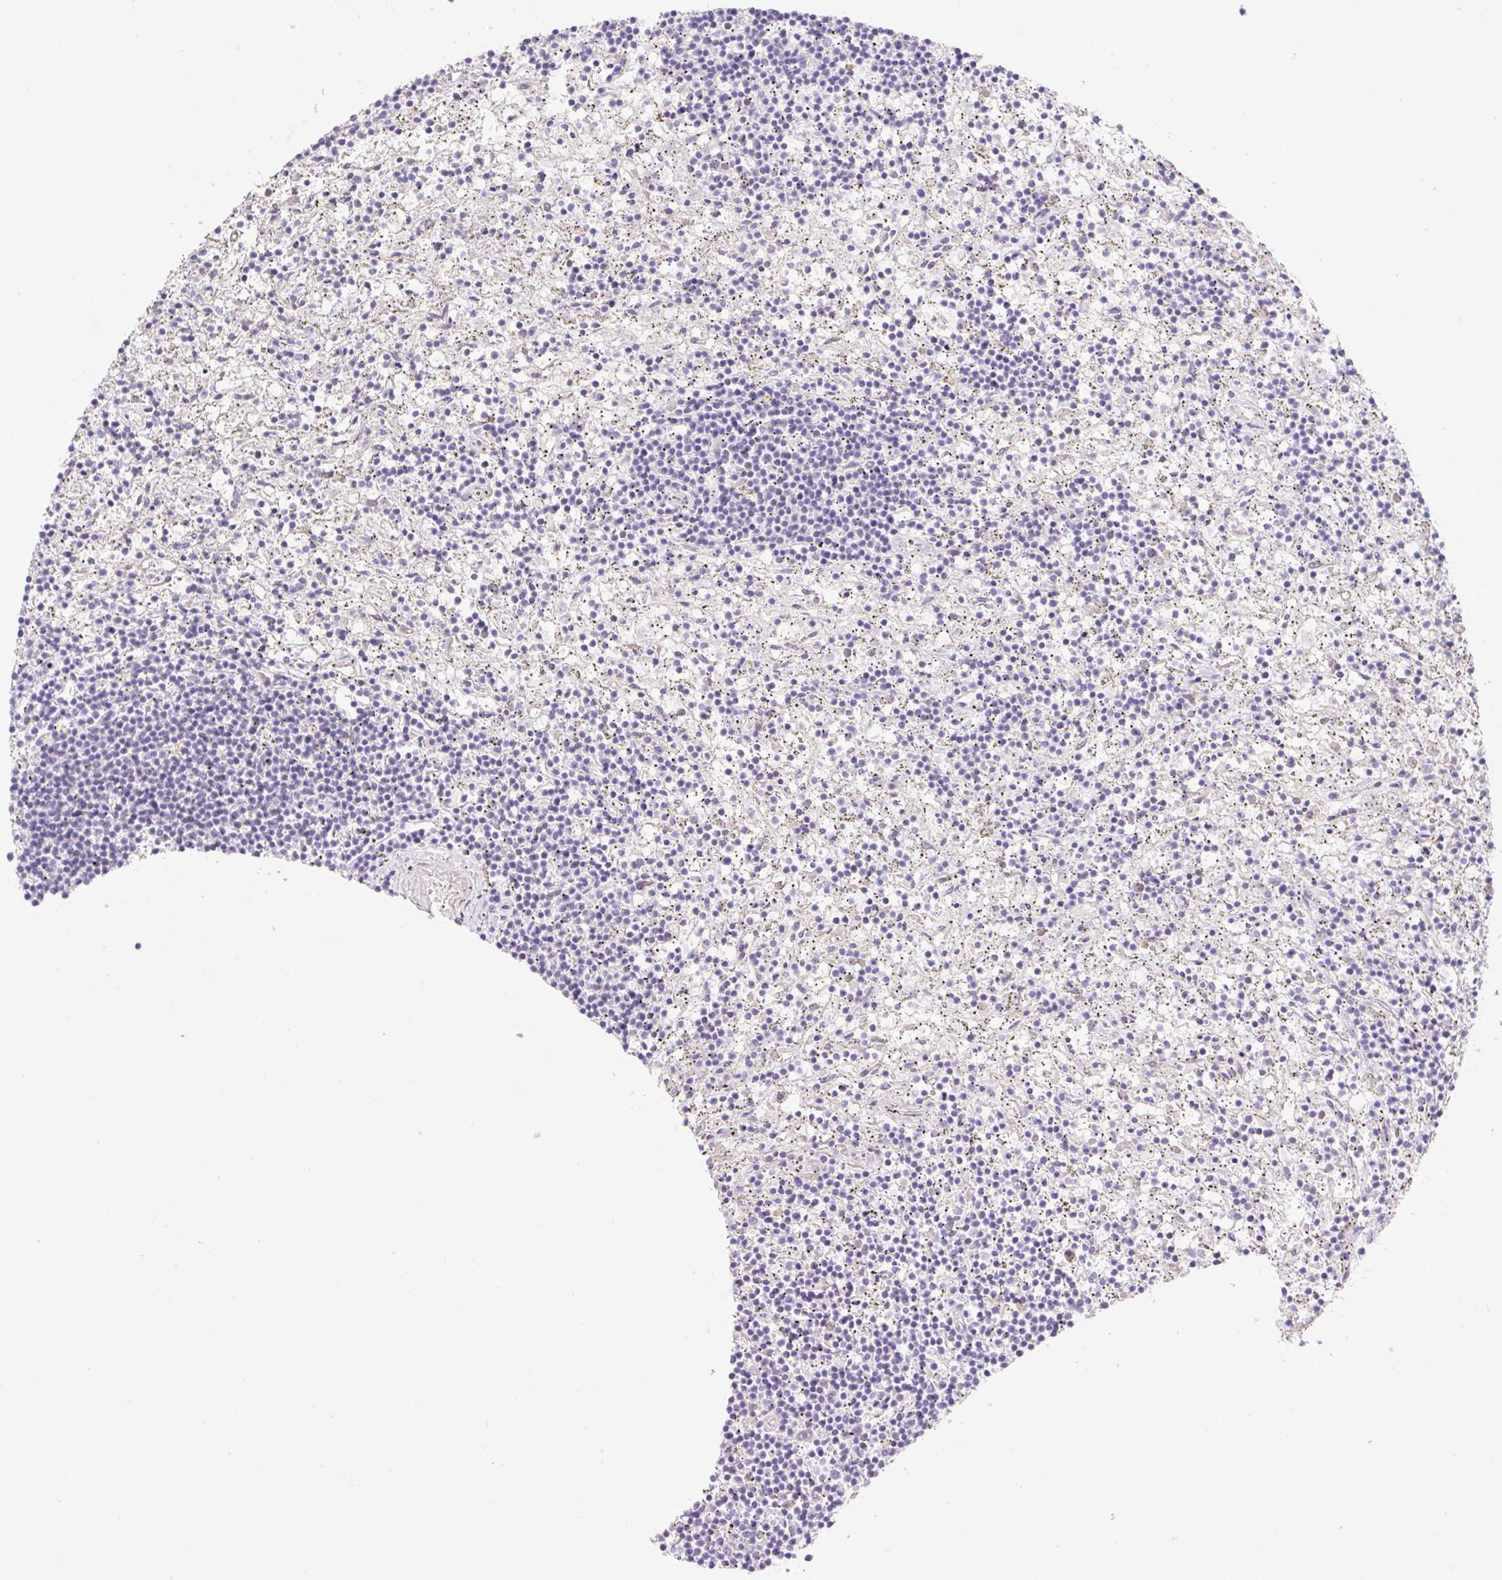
{"staining": {"intensity": "negative", "quantity": "none", "location": "none"}, "tissue": "lymphoma", "cell_type": "Tumor cells", "image_type": "cancer", "snomed": [{"axis": "morphology", "description": "Malignant lymphoma, non-Hodgkin's type, Low grade"}, {"axis": "topography", "description": "Spleen"}], "caption": "Tumor cells show no significant staining in lymphoma. (Brightfield microscopy of DAB (3,3'-diaminobenzidine) IHC at high magnification).", "gene": "DENND5A", "patient": {"sex": "male", "age": 76}}